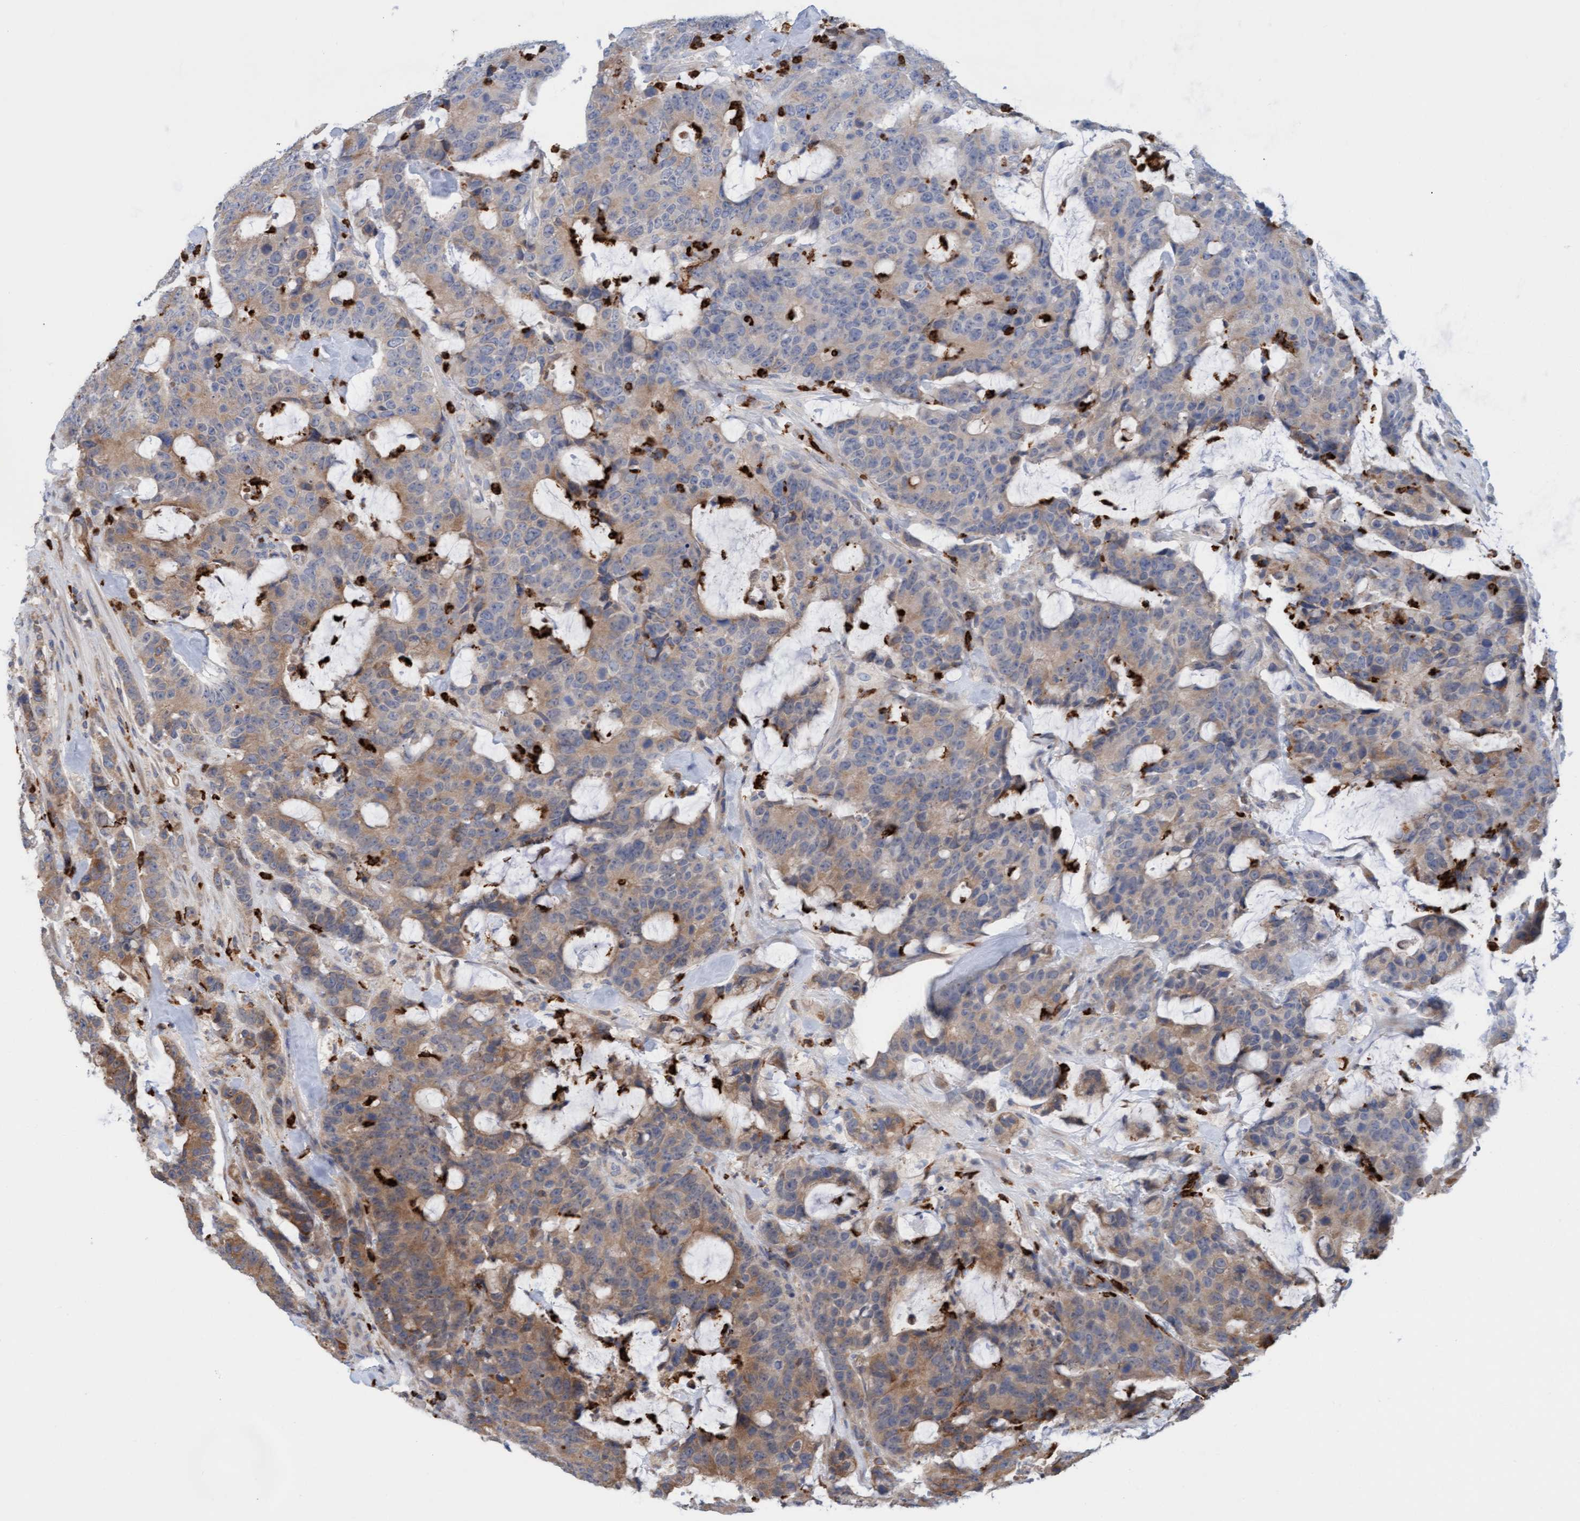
{"staining": {"intensity": "moderate", "quantity": "25%-75%", "location": "cytoplasmic/membranous"}, "tissue": "colorectal cancer", "cell_type": "Tumor cells", "image_type": "cancer", "snomed": [{"axis": "morphology", "description": "Adenocarcinoma, NOS"}, {"axis": "topography", "description": "Colon"}], "caption": "Immunohistochemistry (IHC) photomicrograph of human colorectal adenocarcinoma stained for a protein (brown), which reveals medium levels of moderate cytoplasmic/membranous positivity in about 25%-75% of tumor cells.", "gene": "MMP8", "patient": {"sex": "female", "age": 86}}